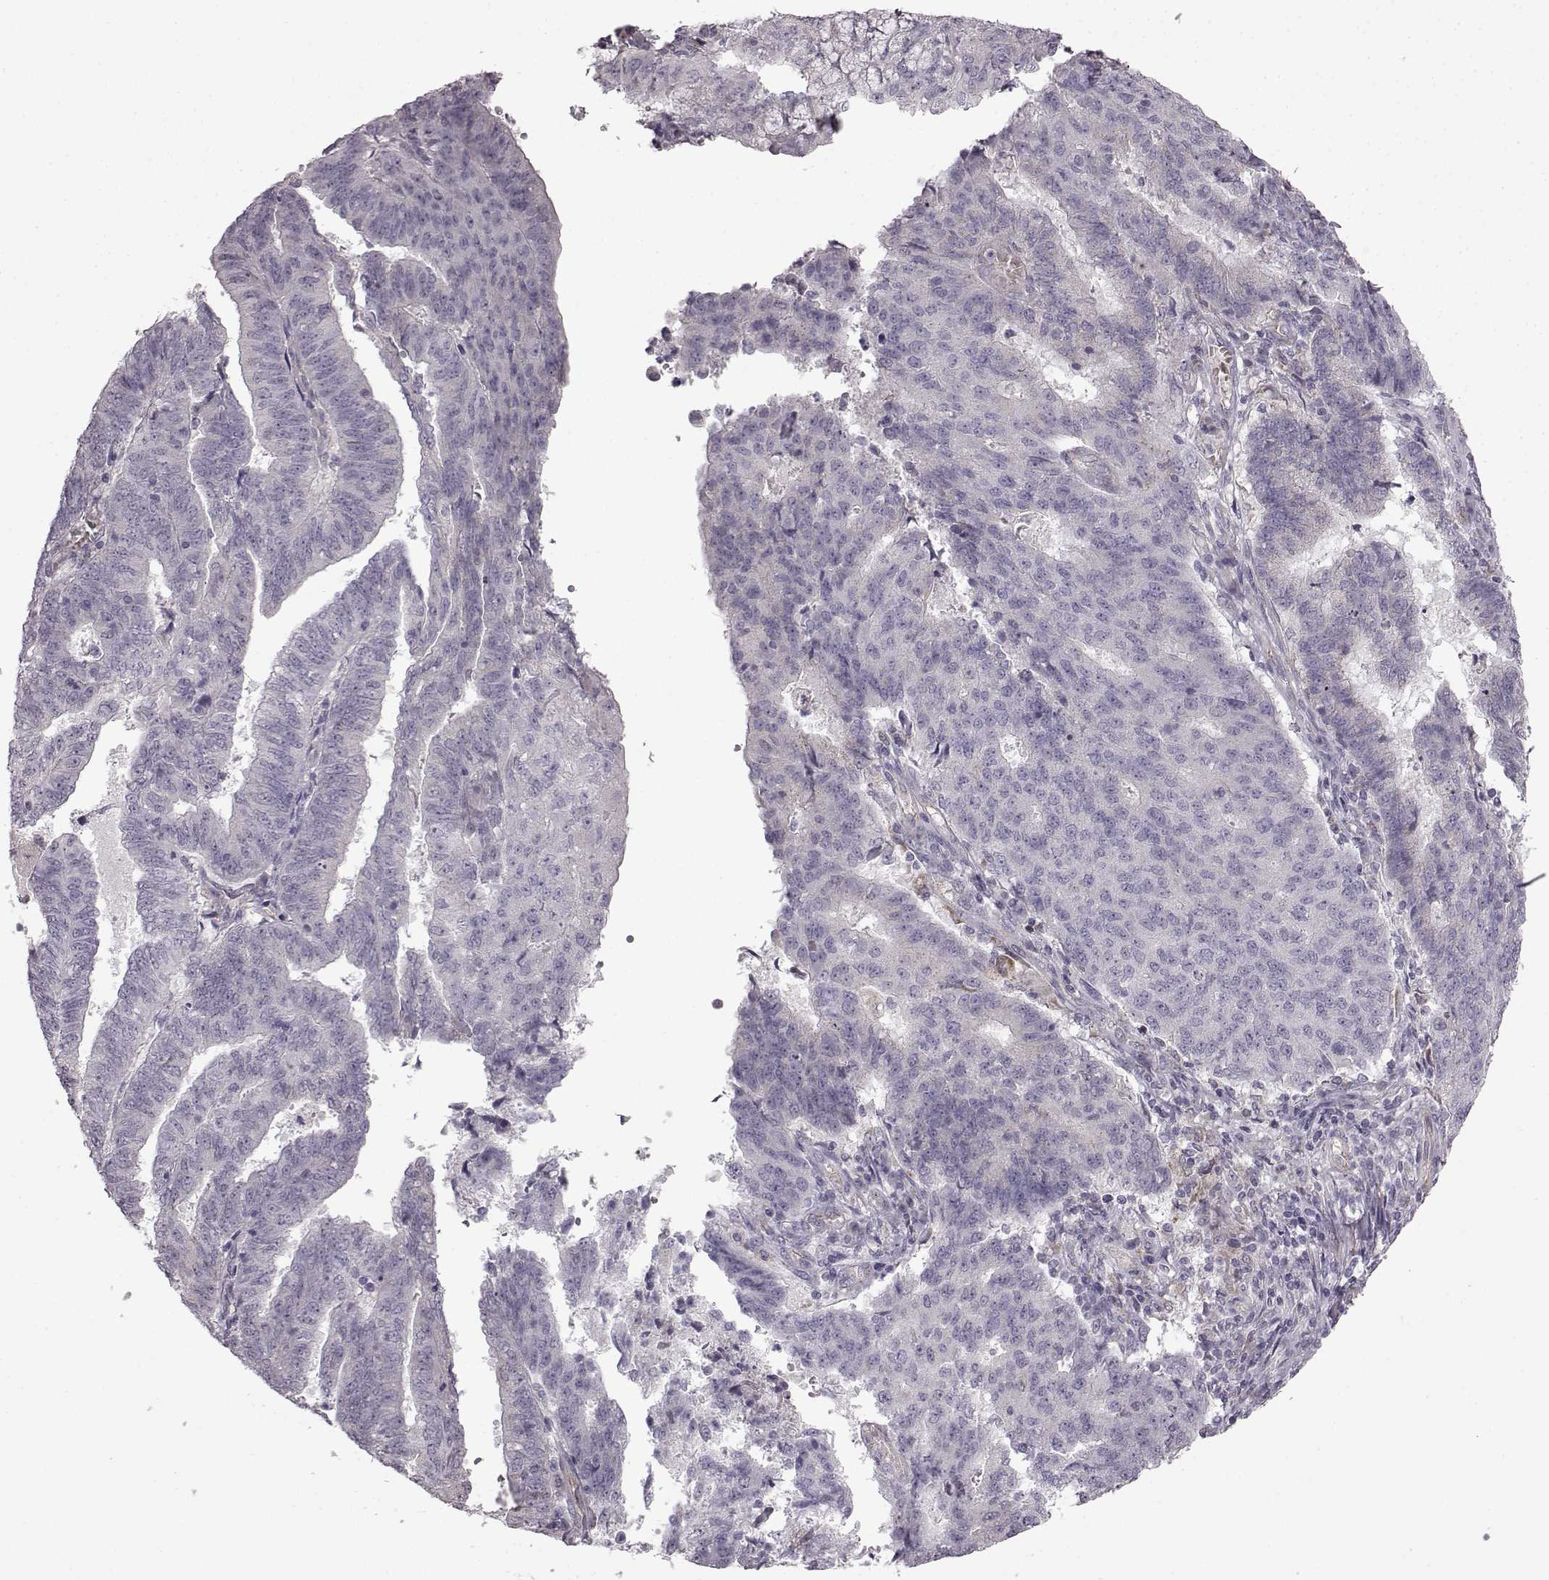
{"staining": {"intensity": "negative", "quantity": "none", "location": "none"}, "tissue": "endometrial cancer", "cell_type": "Tumor cells", "image_type": "cancer", "snomed": [{"axis": "morphology", "description": "Adenocarcinoma, NOS"}, {"axis": "topography", "description": "Endometrium"}], "caption": "Tumor cells are negative for brown protein staining in endometrial cancer.", "gene": "B3GNT6", "patient": {"sex": "female", "age": 82}}